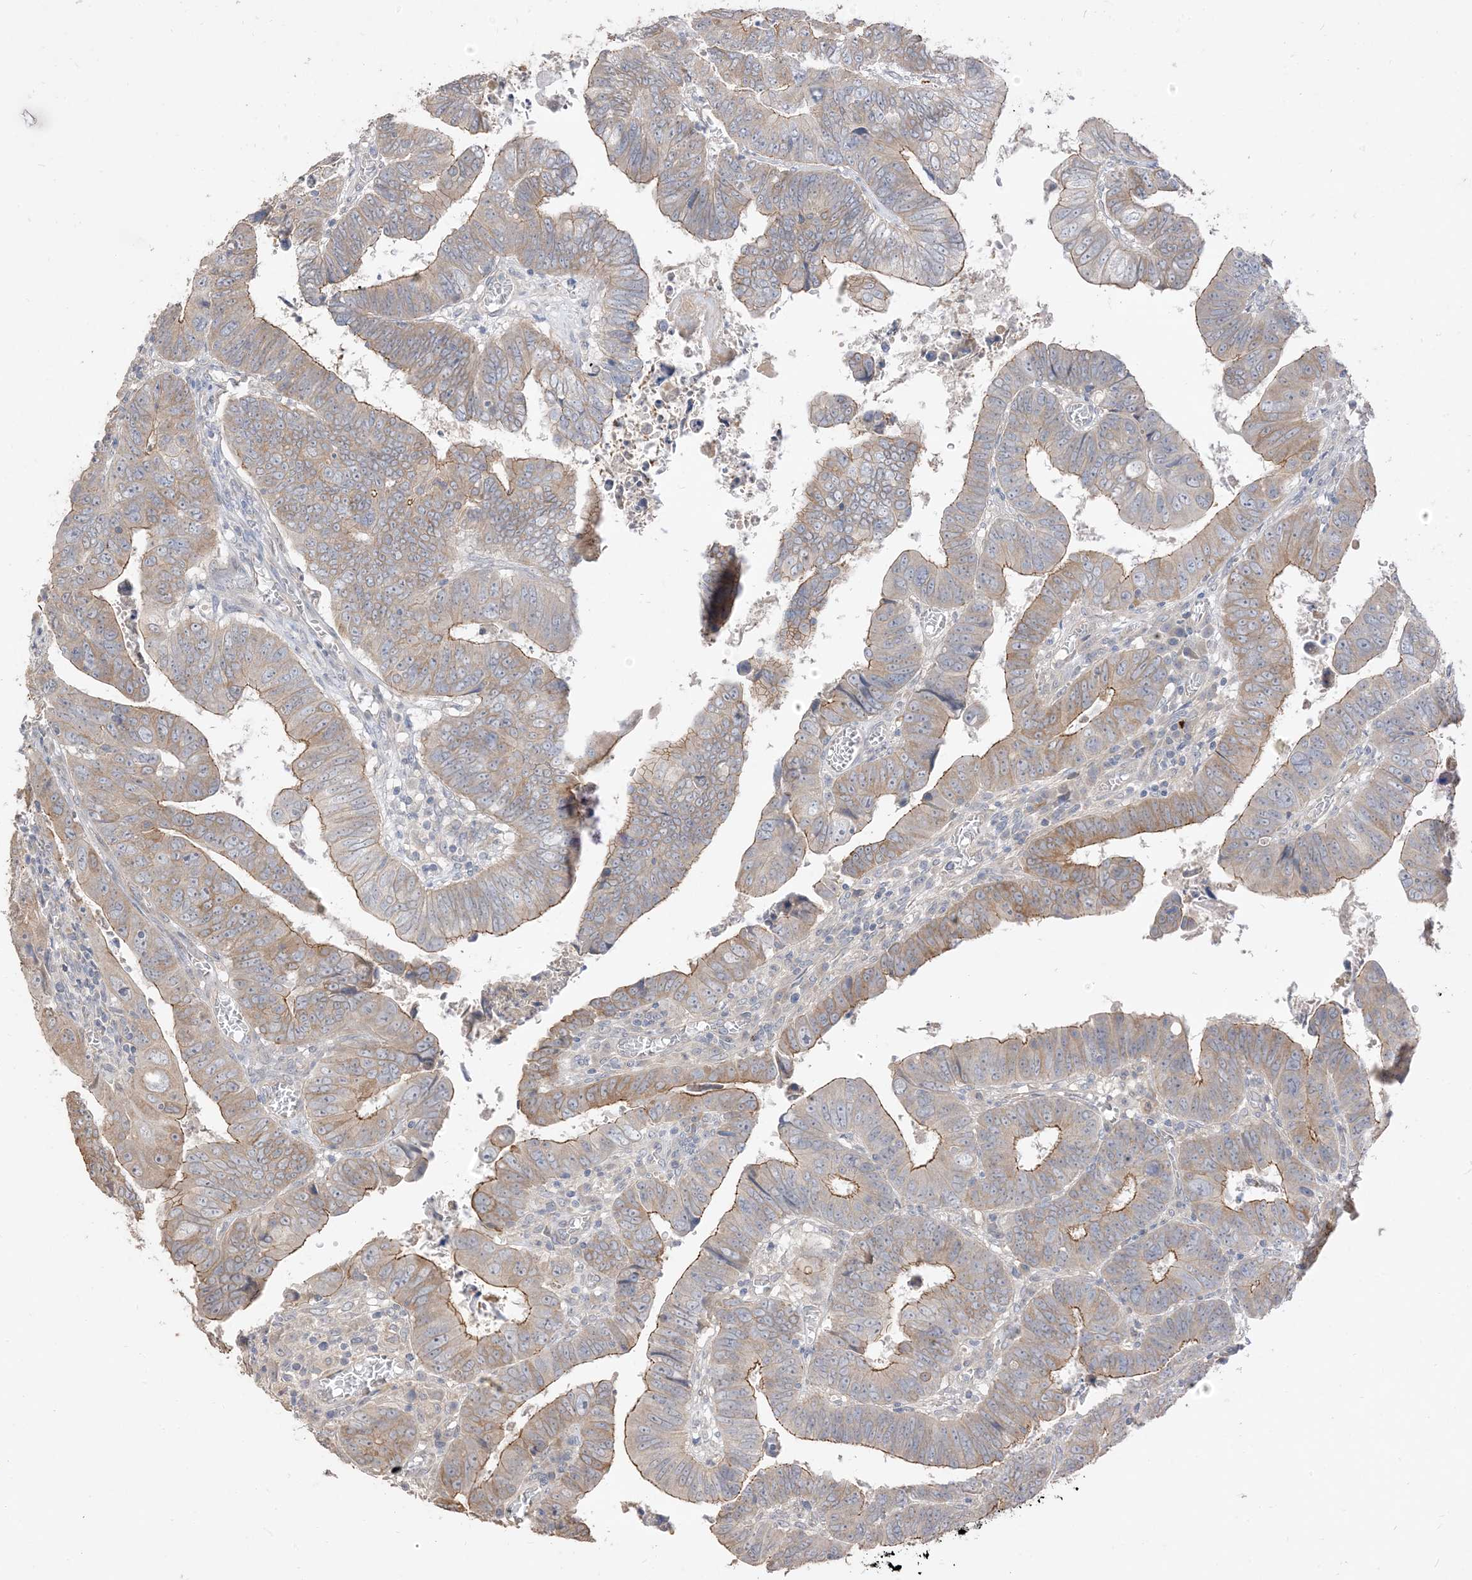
{"staining": {"intensity": "moderate", "quantity": "25%-75%", "location": "cytoplasmic/membranous"}, "tissue": "colorectal cancer", "cell_type": "Tumor cells", "image_type": "cancer", "snomed": [{"axis": "morphology", "description": "Normal tissue, NOS"}, {"axis": "morphology", "description": "Adenocarcinoma, NOS"}, {"axis": "topography", "description": "Rectum"}], "caption": "Protein staining of colorectal cancer tissue displays moderate cytoplasmic/membranous positivity in about 25%-75% of tumor cells. The staining was performed using DAB (3,3'-diaminobenzidine), with brown indicating positive protein expression. Nuclei are stained blue with hematoxylin.", "gene": "RNF175", "patient": {"sex": "female", "age": 65}}